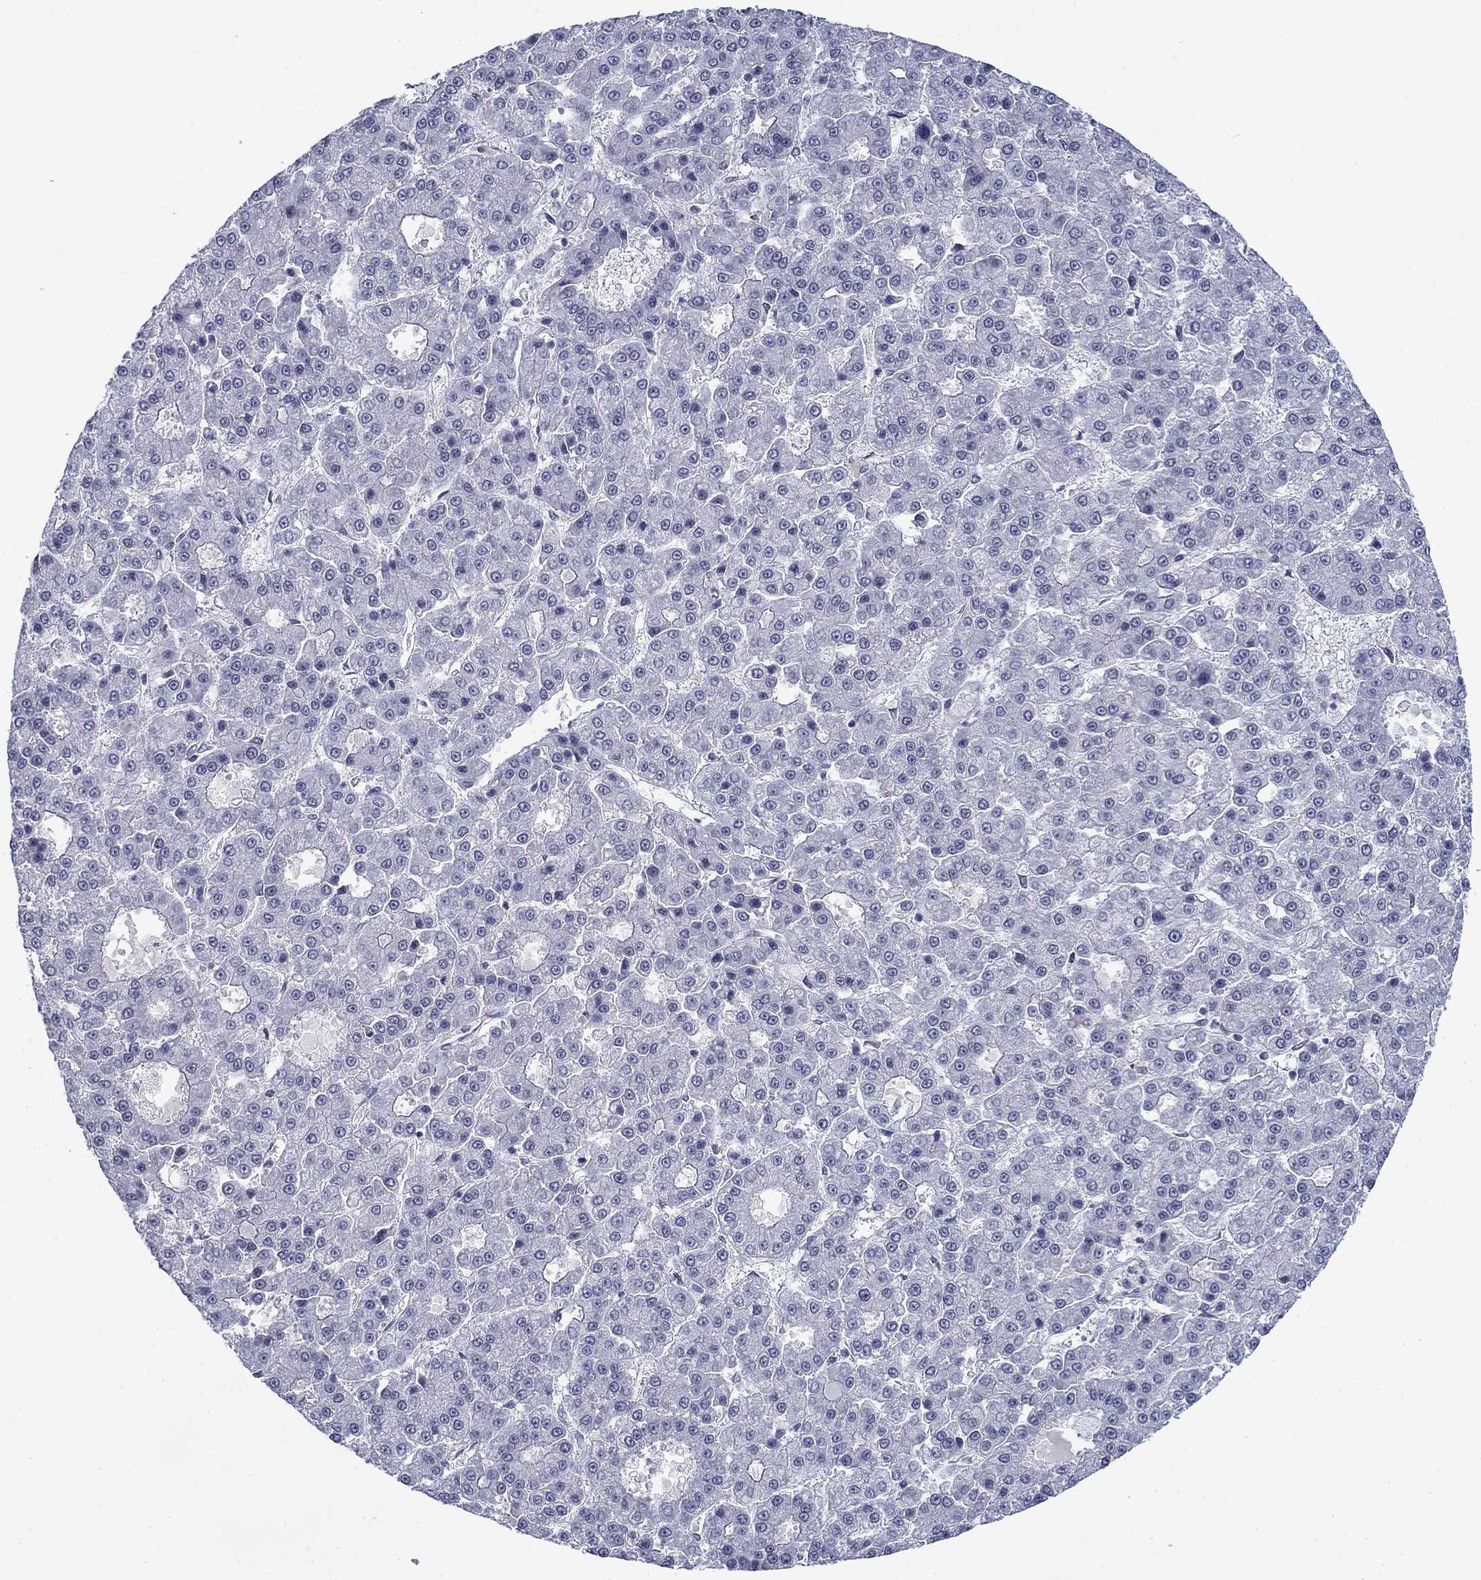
{"staining": {"intensity": "negative", "quantity": "none", "location": "none"}, "tissue": "liver cancer", "cell_type": "Tumor cells", "image_type": "cancer", "snomed": [{"axis": "morphology", "description": "Carcinoma, Hepatocellular, NOS"}, {"axis": "topography", "description": "Liver"}], "caption": "Immunohistochemistry image of human liver hepatocellular carcinoma stained for a protein (brown), which demonstrates no staining in tumor cells.", "gene": "TOR1AIP1", "patient": {"sex": "male", "age": 70}}